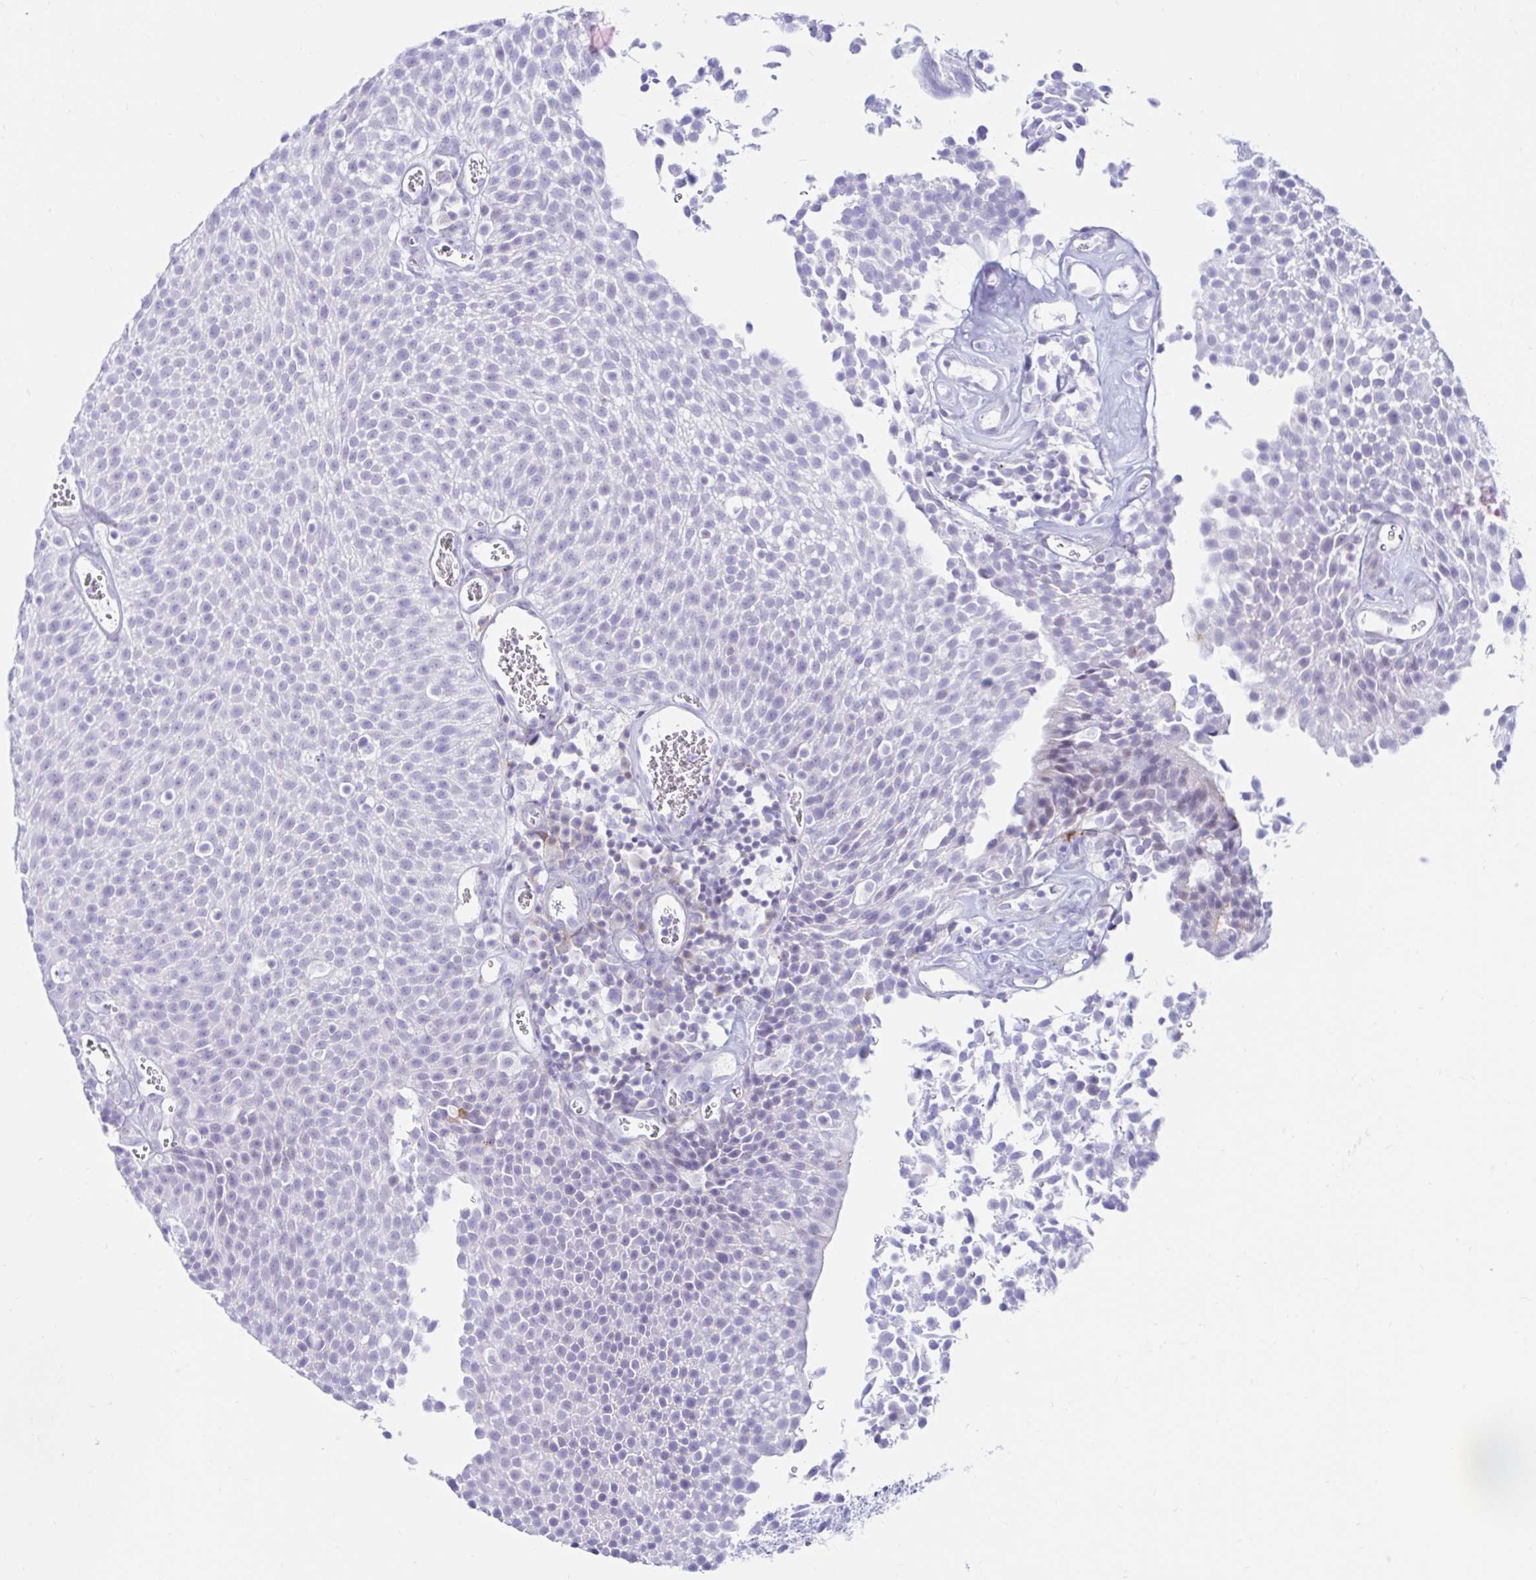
{"staining": {"intensity": "negative", "quantity": "none", "location": "none"}, "tissue": "urothelial cancer", "cell_type": "Tumor cells", "image_type": "cancer", "snomed": [{"axis": "morphology", "description": "Urothelial carcinoma, Low grade"}, {"axis": "topography", "description": "Urinary bladder"}], "caption": "IHC image of low-grade urothelial carcinoma stained for a protein (brown), which reveals no staining in tumor cells.", "gene": "BEST1", "patient": {"sex": "female", "age": 79}}